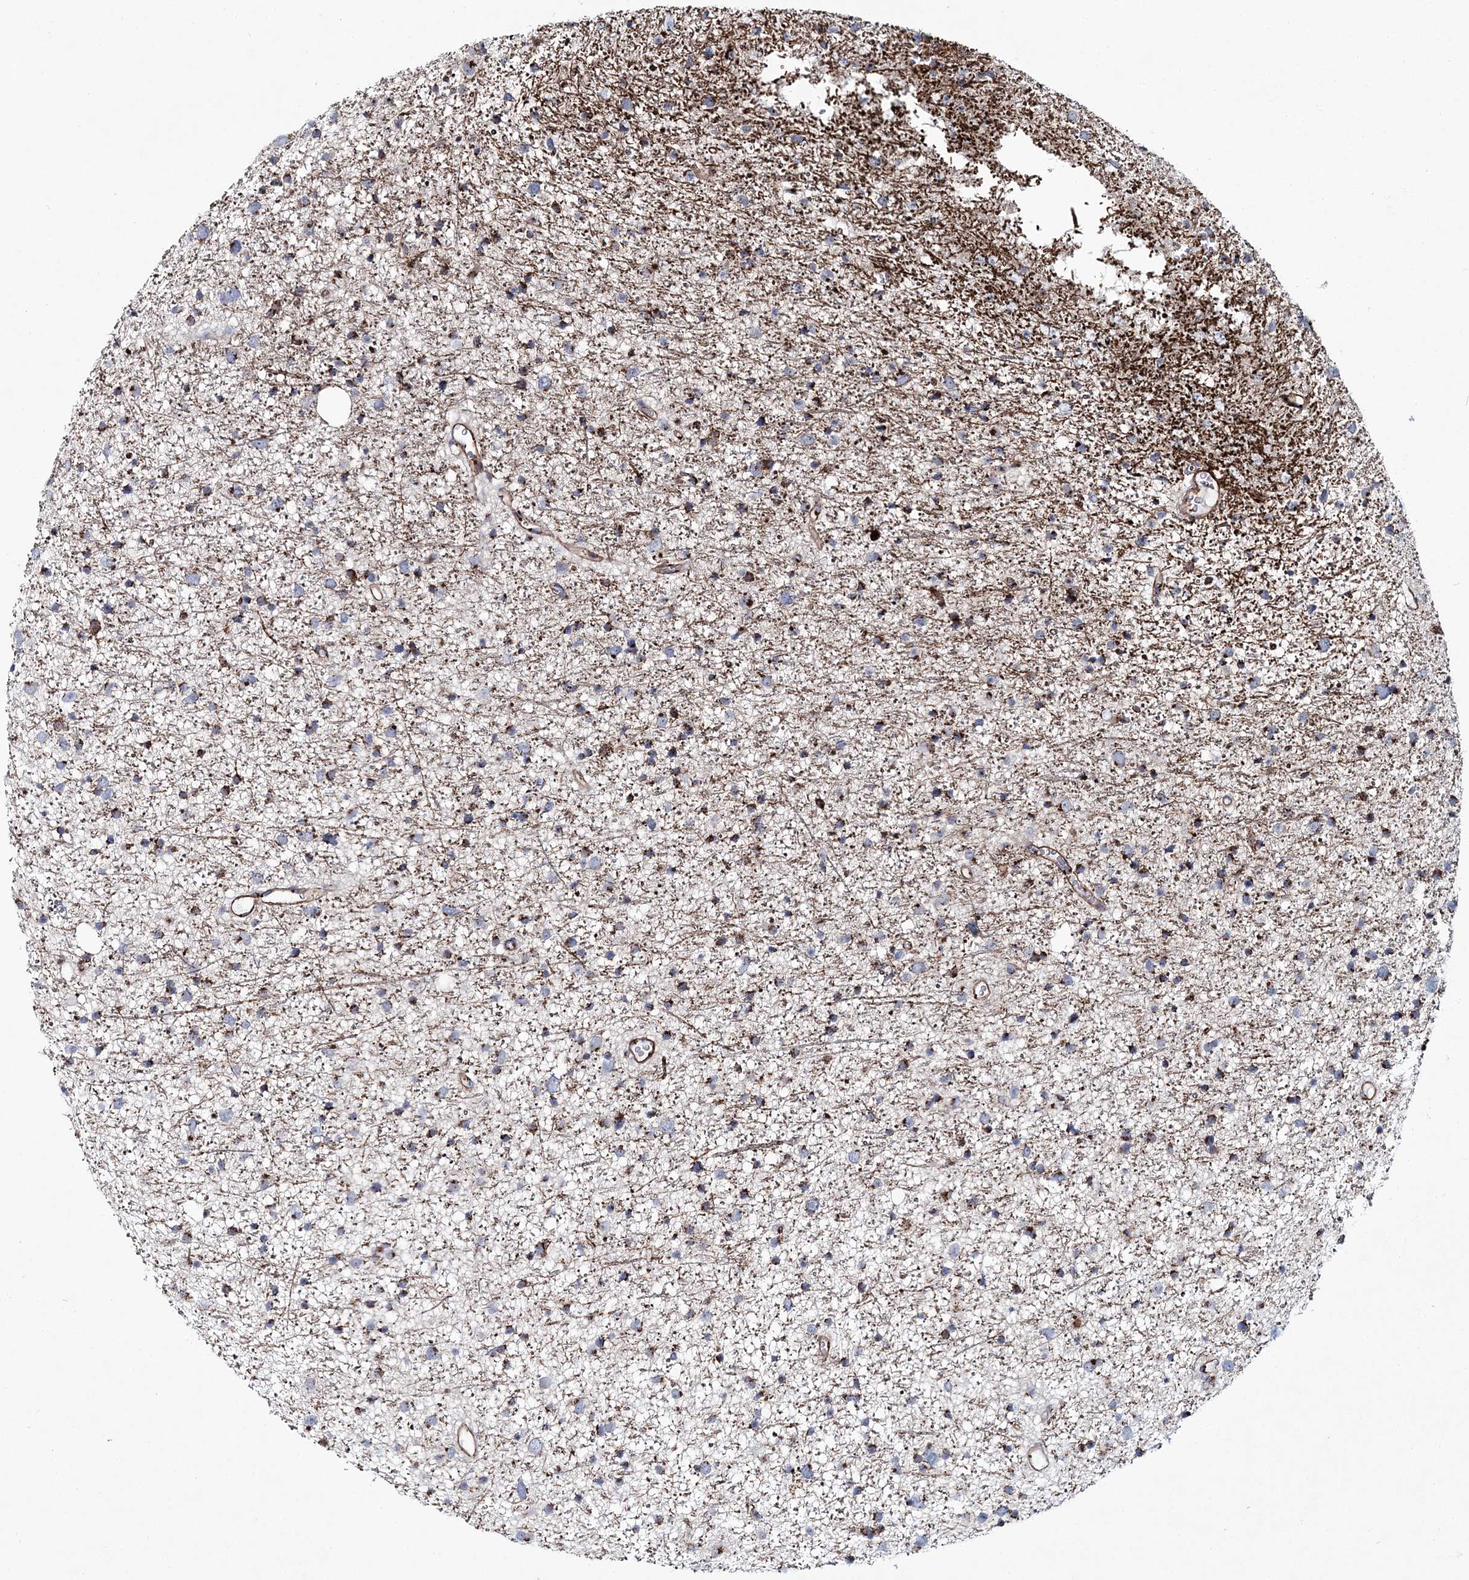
{"staining": {"intensity": "moderate", "quantity": ">75%", "location": "cytoplasmic/membranous"}, "tissue": "glioma", "cell_type": "Tumor cells", "image_type": "cancer", "snomed": [{"axis": "morphology", "description": "Glioma, malignant, Low grade"}, {"axis": "topography", "description": "Cerebral cortex"}], "caption": "Low-grade glioma (malignant) was stained to show a protein in brown. There is medium levels of moderate cytoplasmic/membranous expression in approximately >75% of tumor cells.", "gene": "MAN1A2", "patient": {"sex": "female", "age": 39}}